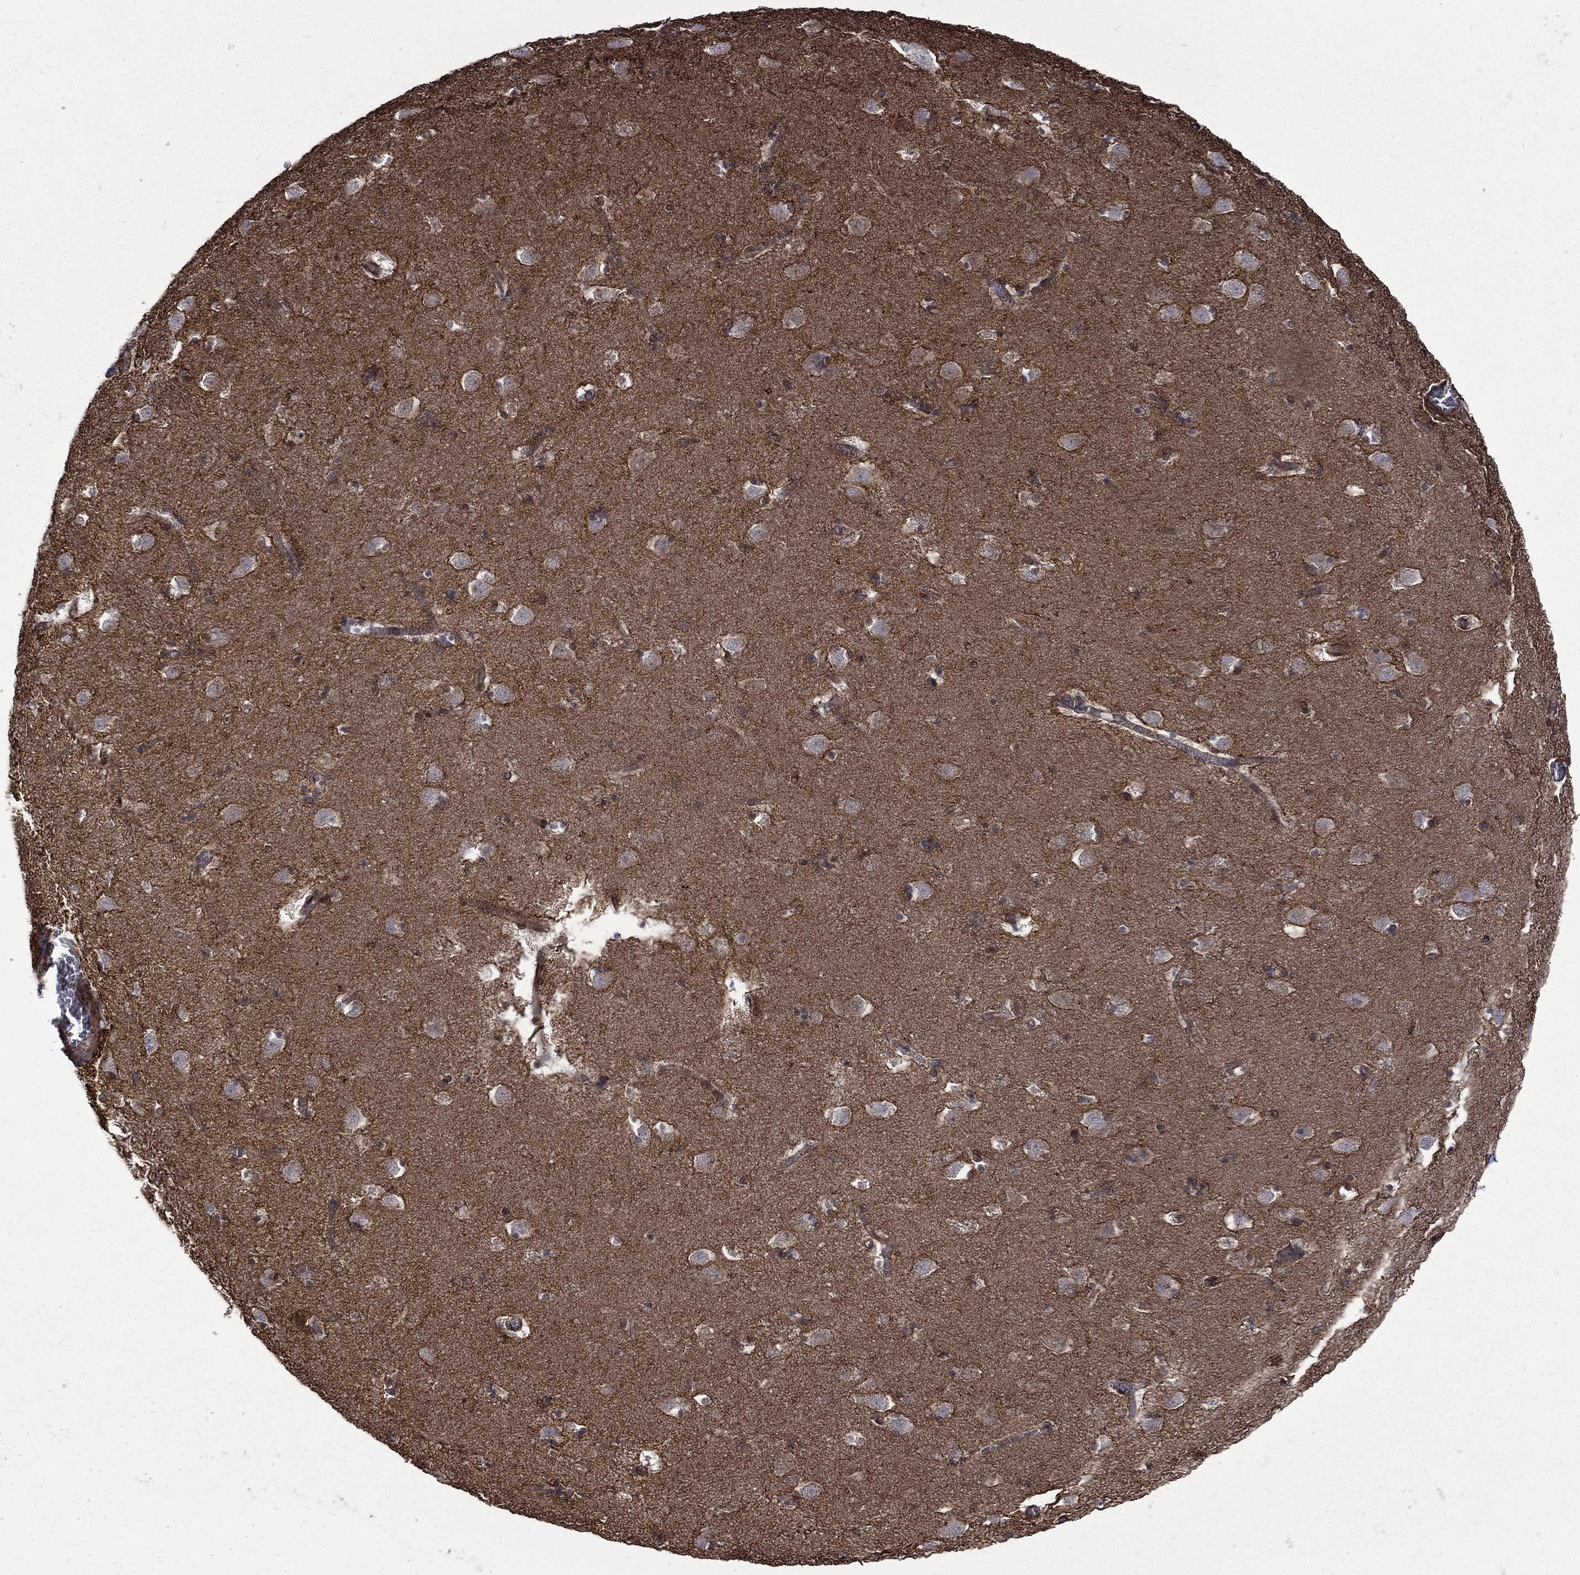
{"staining": {"intensity": "moderate", "quantity": "<25%", "location": "cytoplasmic/membranous"}, "tissue": "caudate", "cell_type": "Glial cells", "image_type": "normal", "snomed": [{"axis": "morphology", "description": "Normal tissue, NOS"}, {"axis": "topography", "description": "Lateral ventricle wall"}], "caption": "A high-resolution image shows immunohistochemistry staining of unremarkable caudate, which reveals moderate cytoplasmic/membranous staining in about <25% of glial cells.", "gene": "PPFIBP1", "patient": {"sex": "female", "age": 42}}